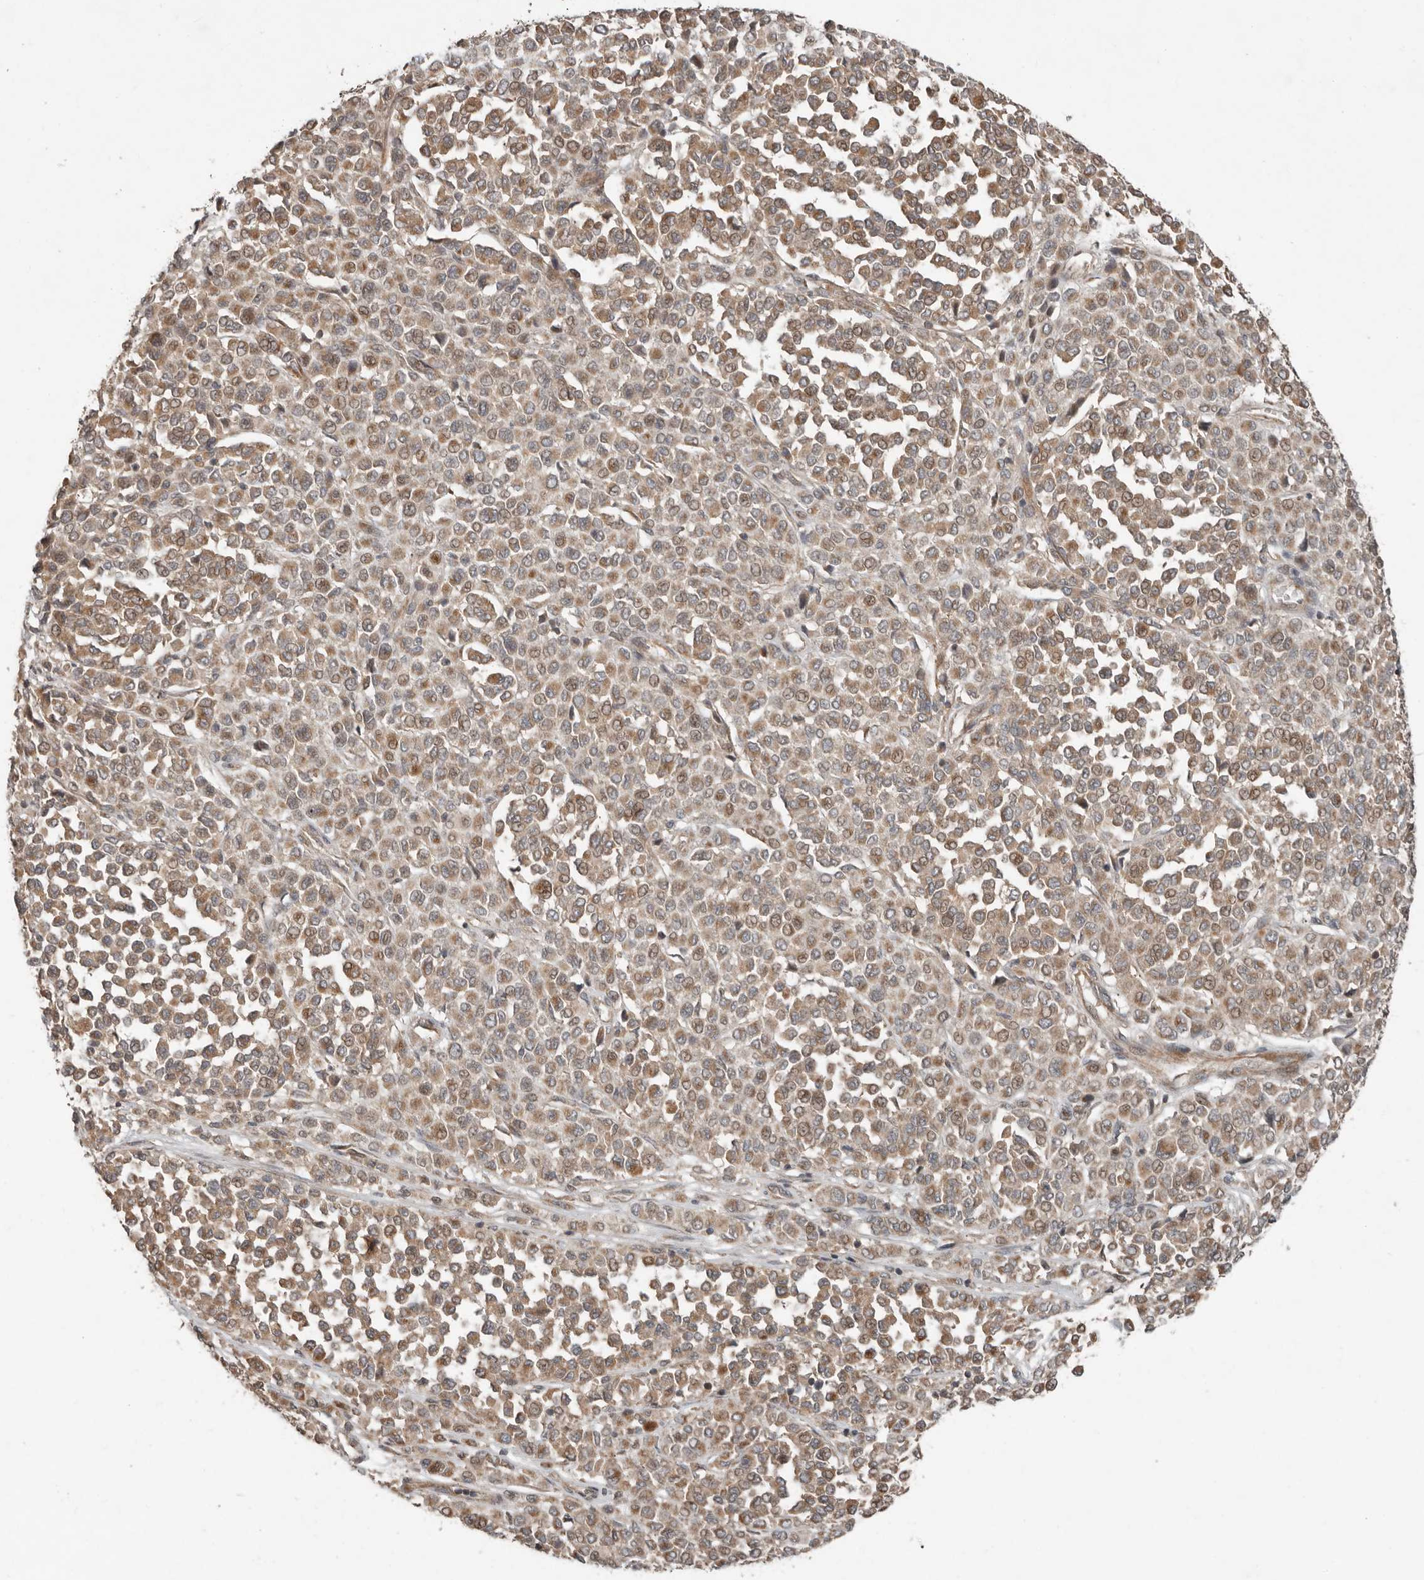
{"staining": {"intensity": "weak", "quantity": ">75%", "location": "cytoplasmic/membranous"}, "tissue": "melanoma", "cell_type": "Tumor cells", "image_type": "cancer", "snomed": [{"axis": "morphology", "description": "Malignant melanoma, Metastatic site"}, {"axis": "topography", "description": "Pancreas"}], "caption": "The immunohistochemical stain highlights weak cytoplasmic/membranous staining in tumor cells of malignant melanoma (metastatic site) tissue.", "gene": "SLC6A7", "patient": {"sex": "female", "age": 30}}